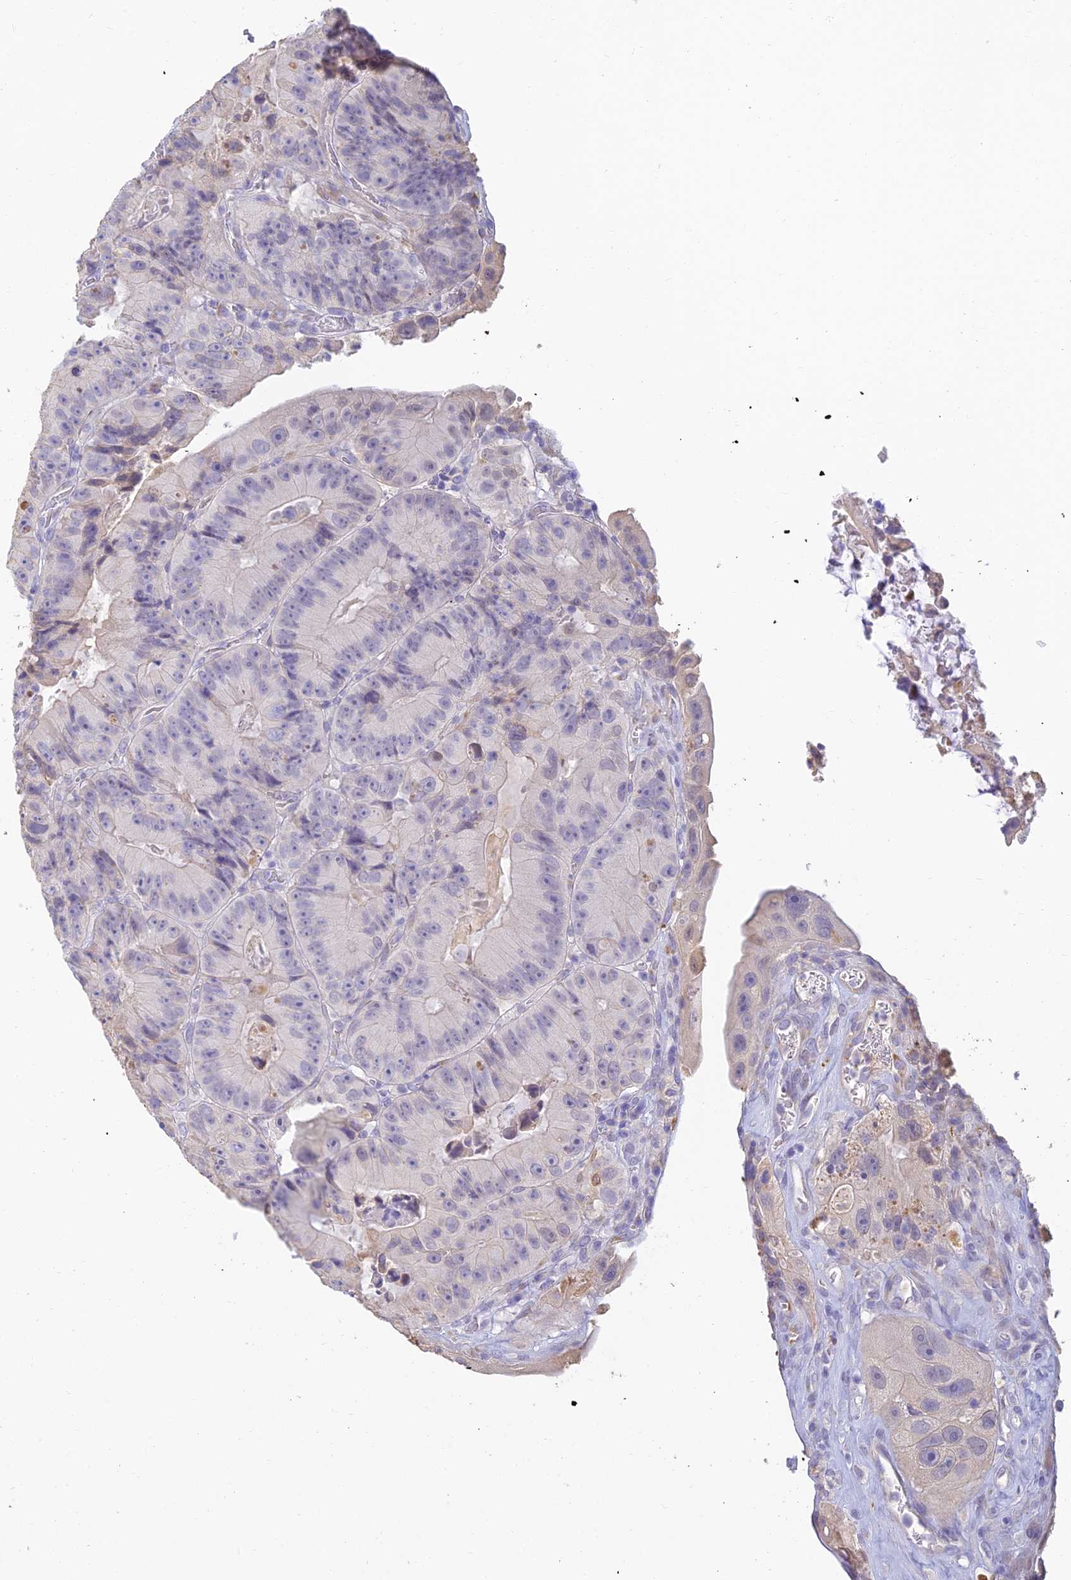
{"staining": {"intensity": "negative", "quantity": "none", "location": "none"}, "tissue": "colorectal cancer", "cell_type": "Tumor cells", "image_type": "cancer", "snomed": [{"axis": "morphology", "description": "Adenocarcinoma, NOS"}, {"axis": "topography", "description": "Colon"}], "caption": "Immunohistochemistry photomicrograph of neoplastic tissue: colorectal cancer stained with DAB reveals no significant protein expression in tumor cells.", "gene": "INTS13", "patient": {"sex": "female", "age": 86}}